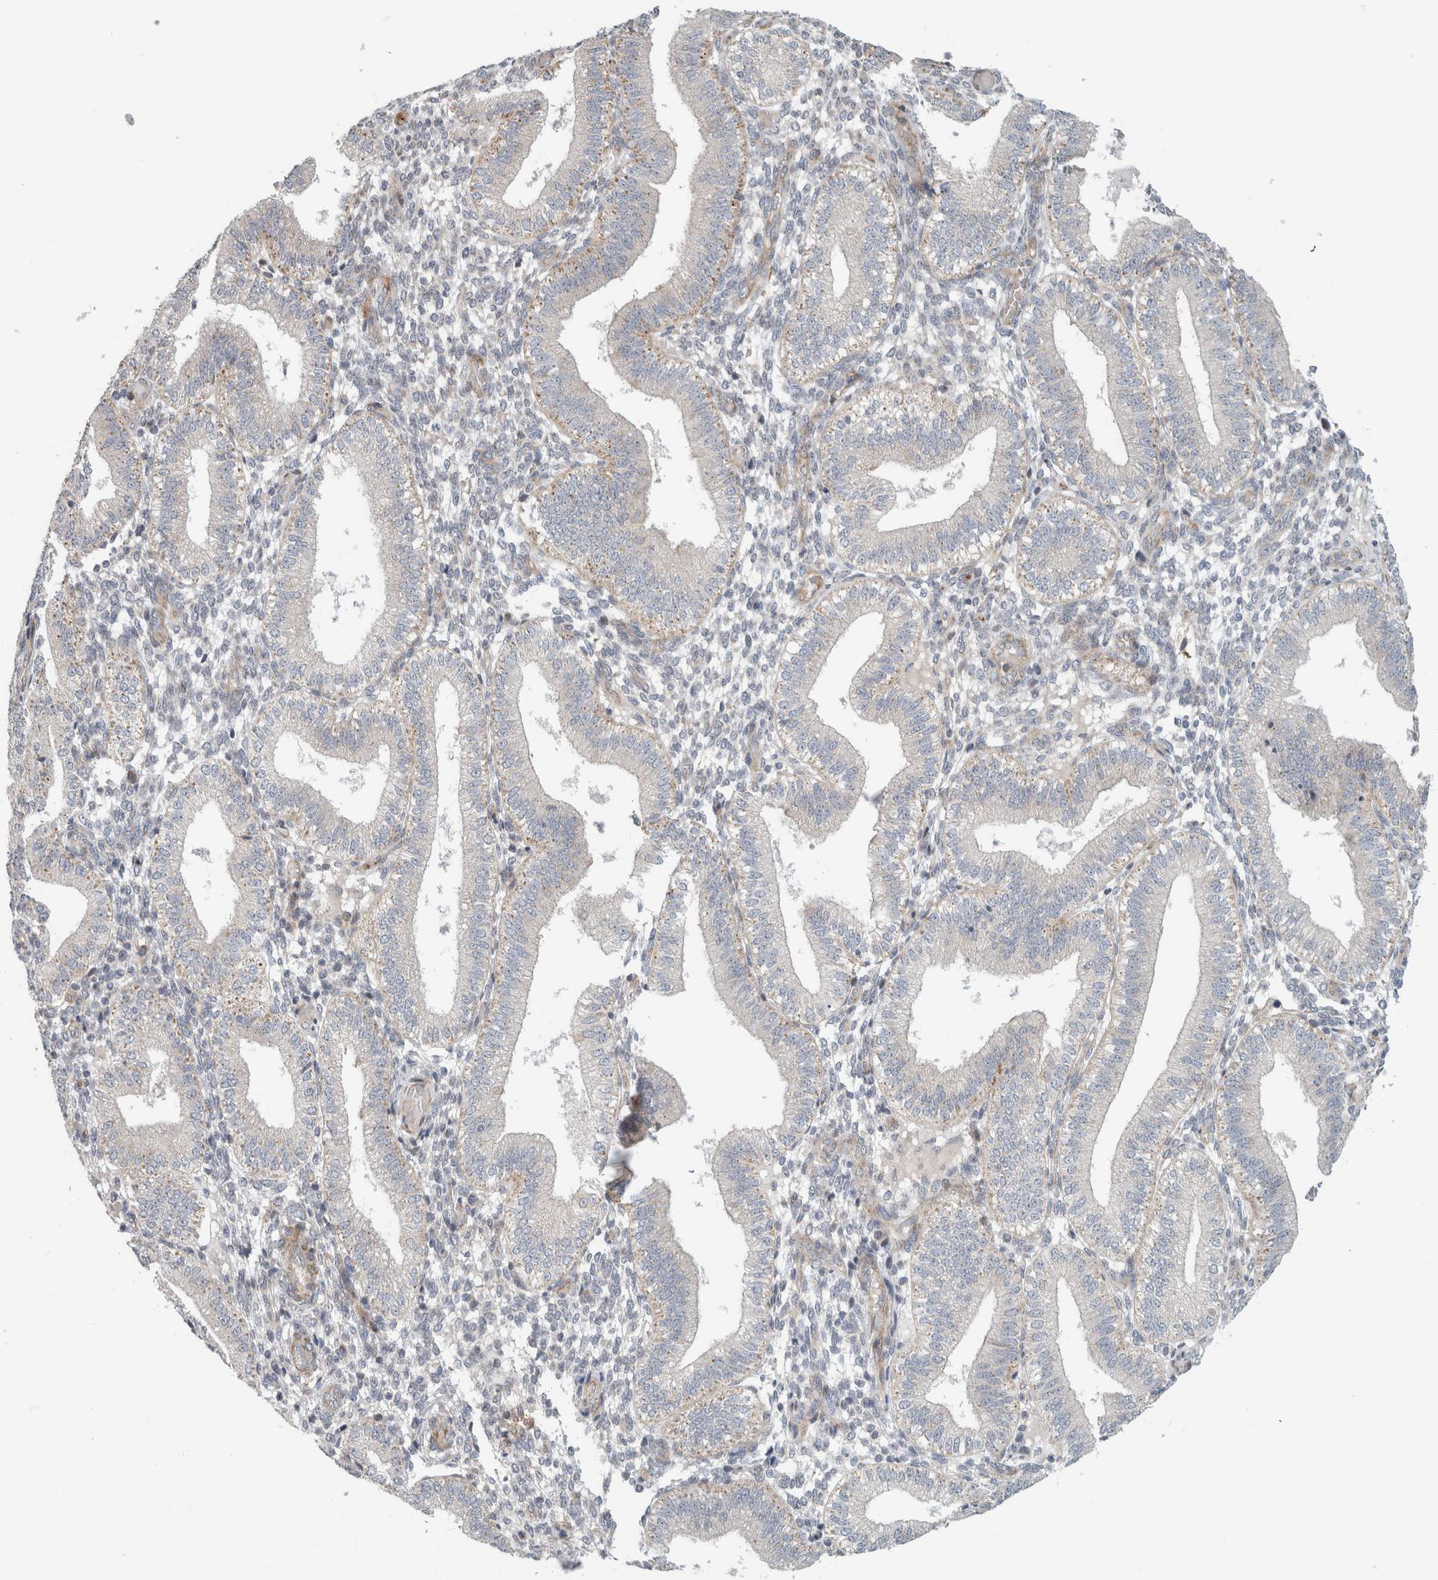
{"staining": {"intensity": "negative", "quantity": "none", "location": "none"}, "tissue": "endometrium", "cell_type": "Cells in endometrial stroma", "image_type": "normal", "snomed": [{"axis": "morphology", "description": "Normal tissue, NOS"}, {"axis": "topography", "description": "Endometrium"}], "caption": "Cells in endometrial stroma are negative for protein expression in benign human endometrium. (DAB (3,3'-diaminobenzidine) immunohistochemistry (IHC), high magnification).", "gene": "KPNA5", "patient": {"sex": "female", "age": 39}}